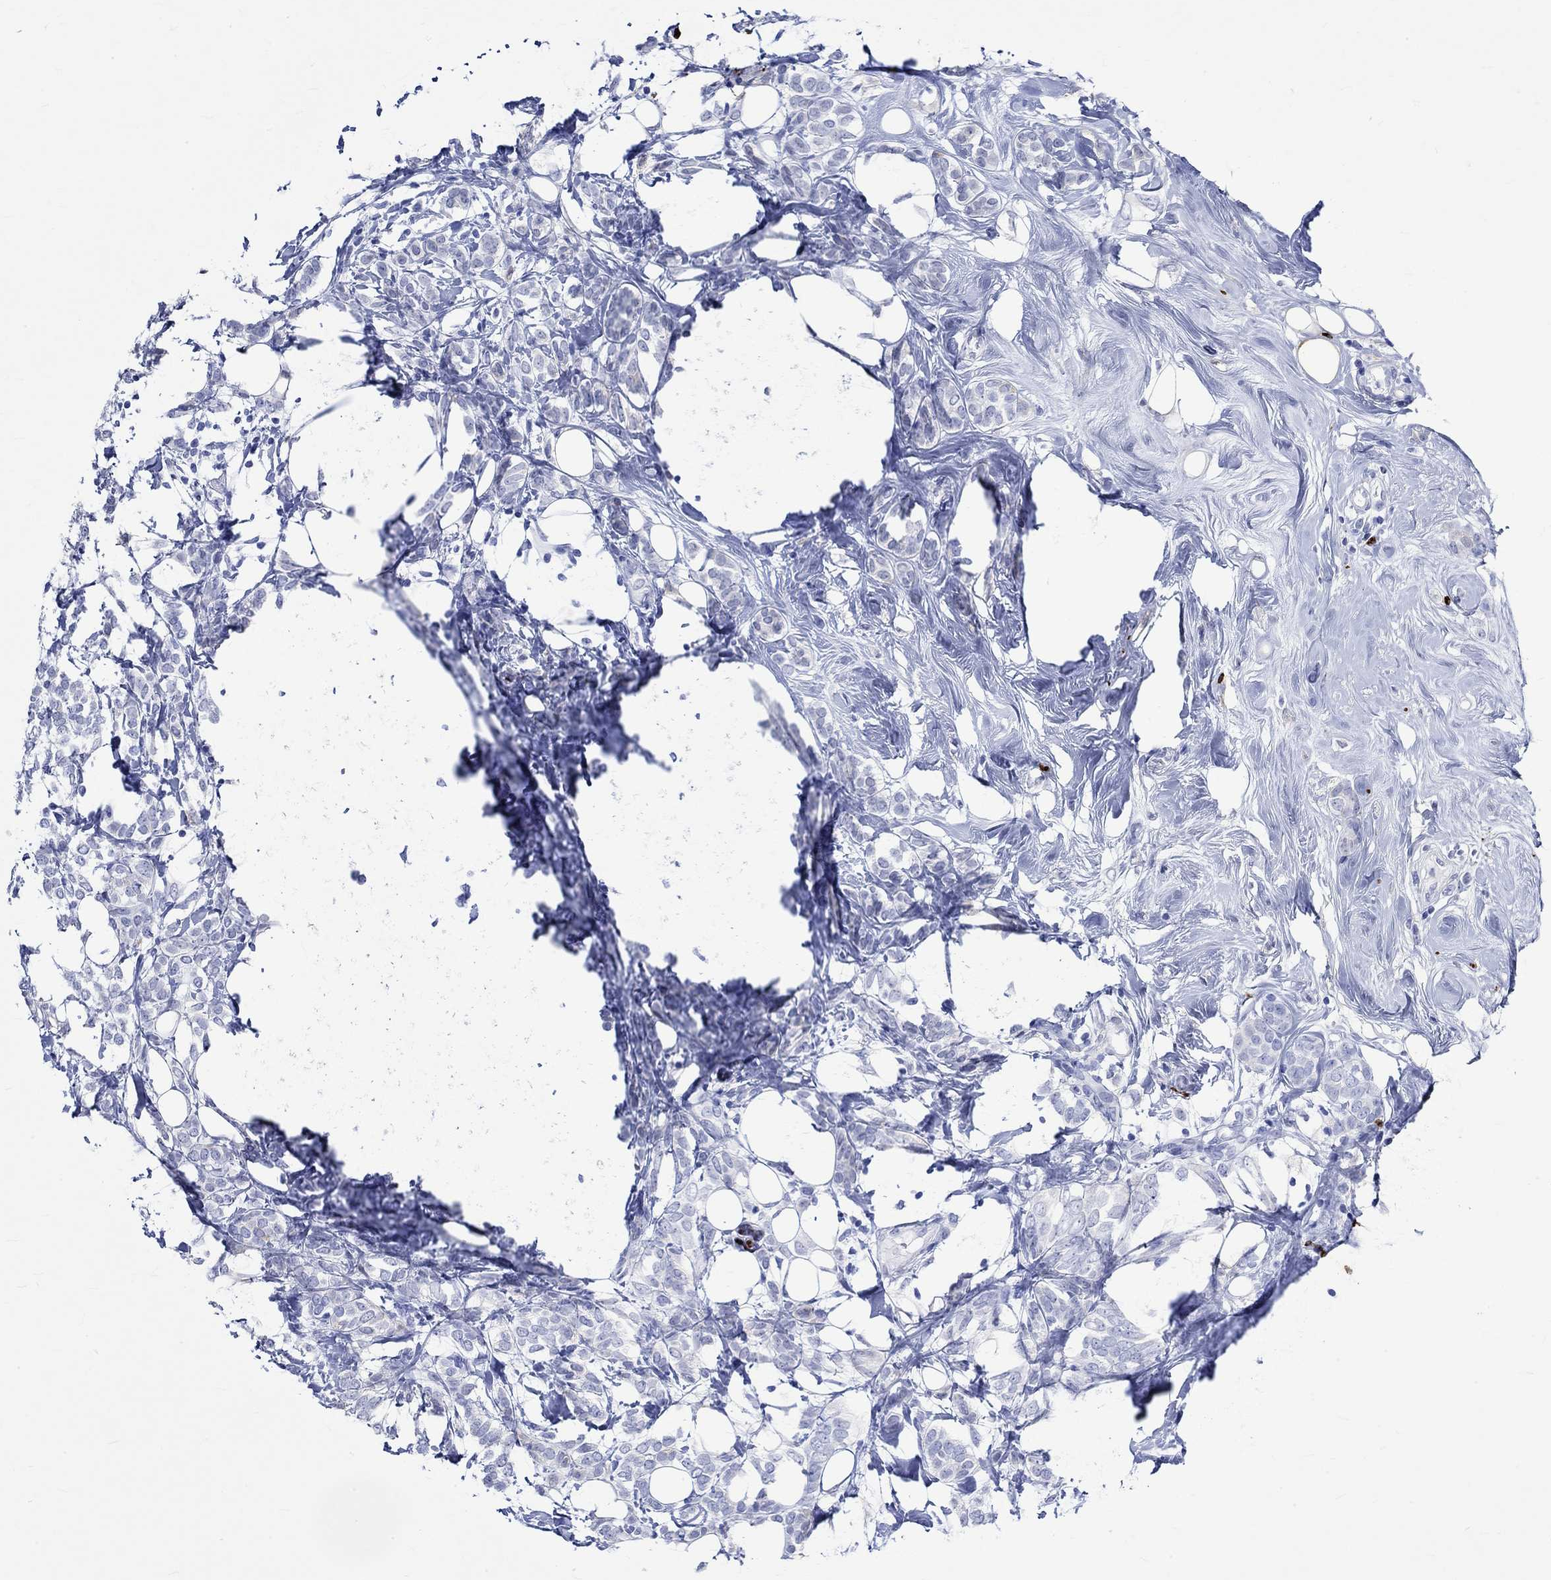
{"staining": {"intensity": "negative", "quantity": "none", "location": "none"}, "tissue": "breast cancer", "cell_type": "Tumor cells", "image_type": "cancer", "snomed": [{"axis": "morphology", "description": "Lobular carcinoma"}, {"axis": "topography", "description": "Breast"}], "caption": "There is no significant positivity in tumor cells of breast cancer. Nuclei are stained in blue.", "gene": "CRYAB", "patient": {"sex": "female", "age": 49}}